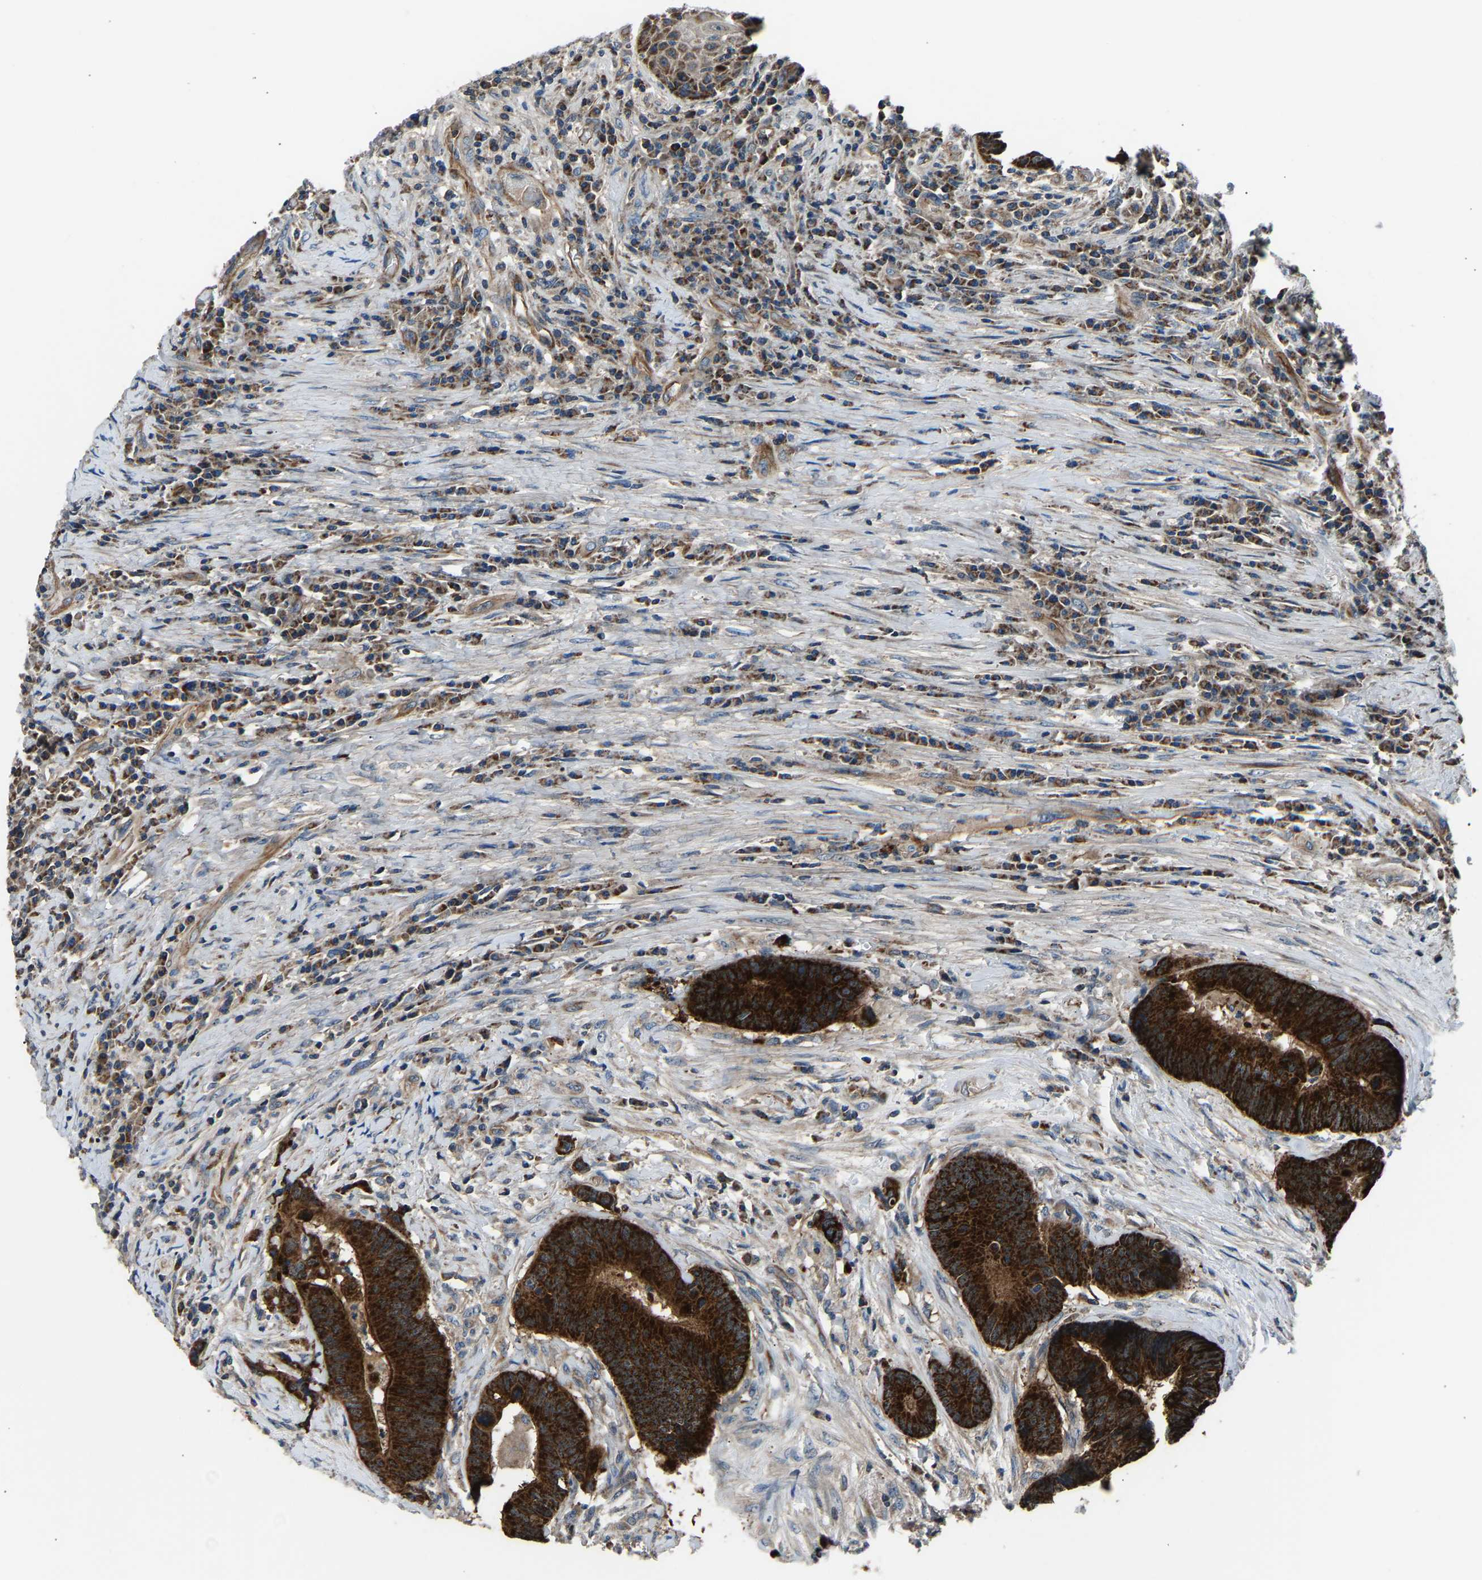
{"staining": {"intensity": "strong", "quantity": ">75%", "location": "cytoplasmic/membranous"}, "tissue": "colorectal cancer", "cell_type": "Tumor cells", "image_type": "cancer", "snomed": [{"axis": "morphology", "description": "Adenocarcinoma, NOS"}, {"axis": "topography", "description": "Rectum"}, {"axis": "topography", "description": "Anal"}], "caption": "A micrograph of adenocarcinoma (colorectal) stained for a protein shows strong cytoplasmic/membranous brown staining in tumor cells.", "gene": "GGCT", "patient": {"sex": "female", "age": 89}}